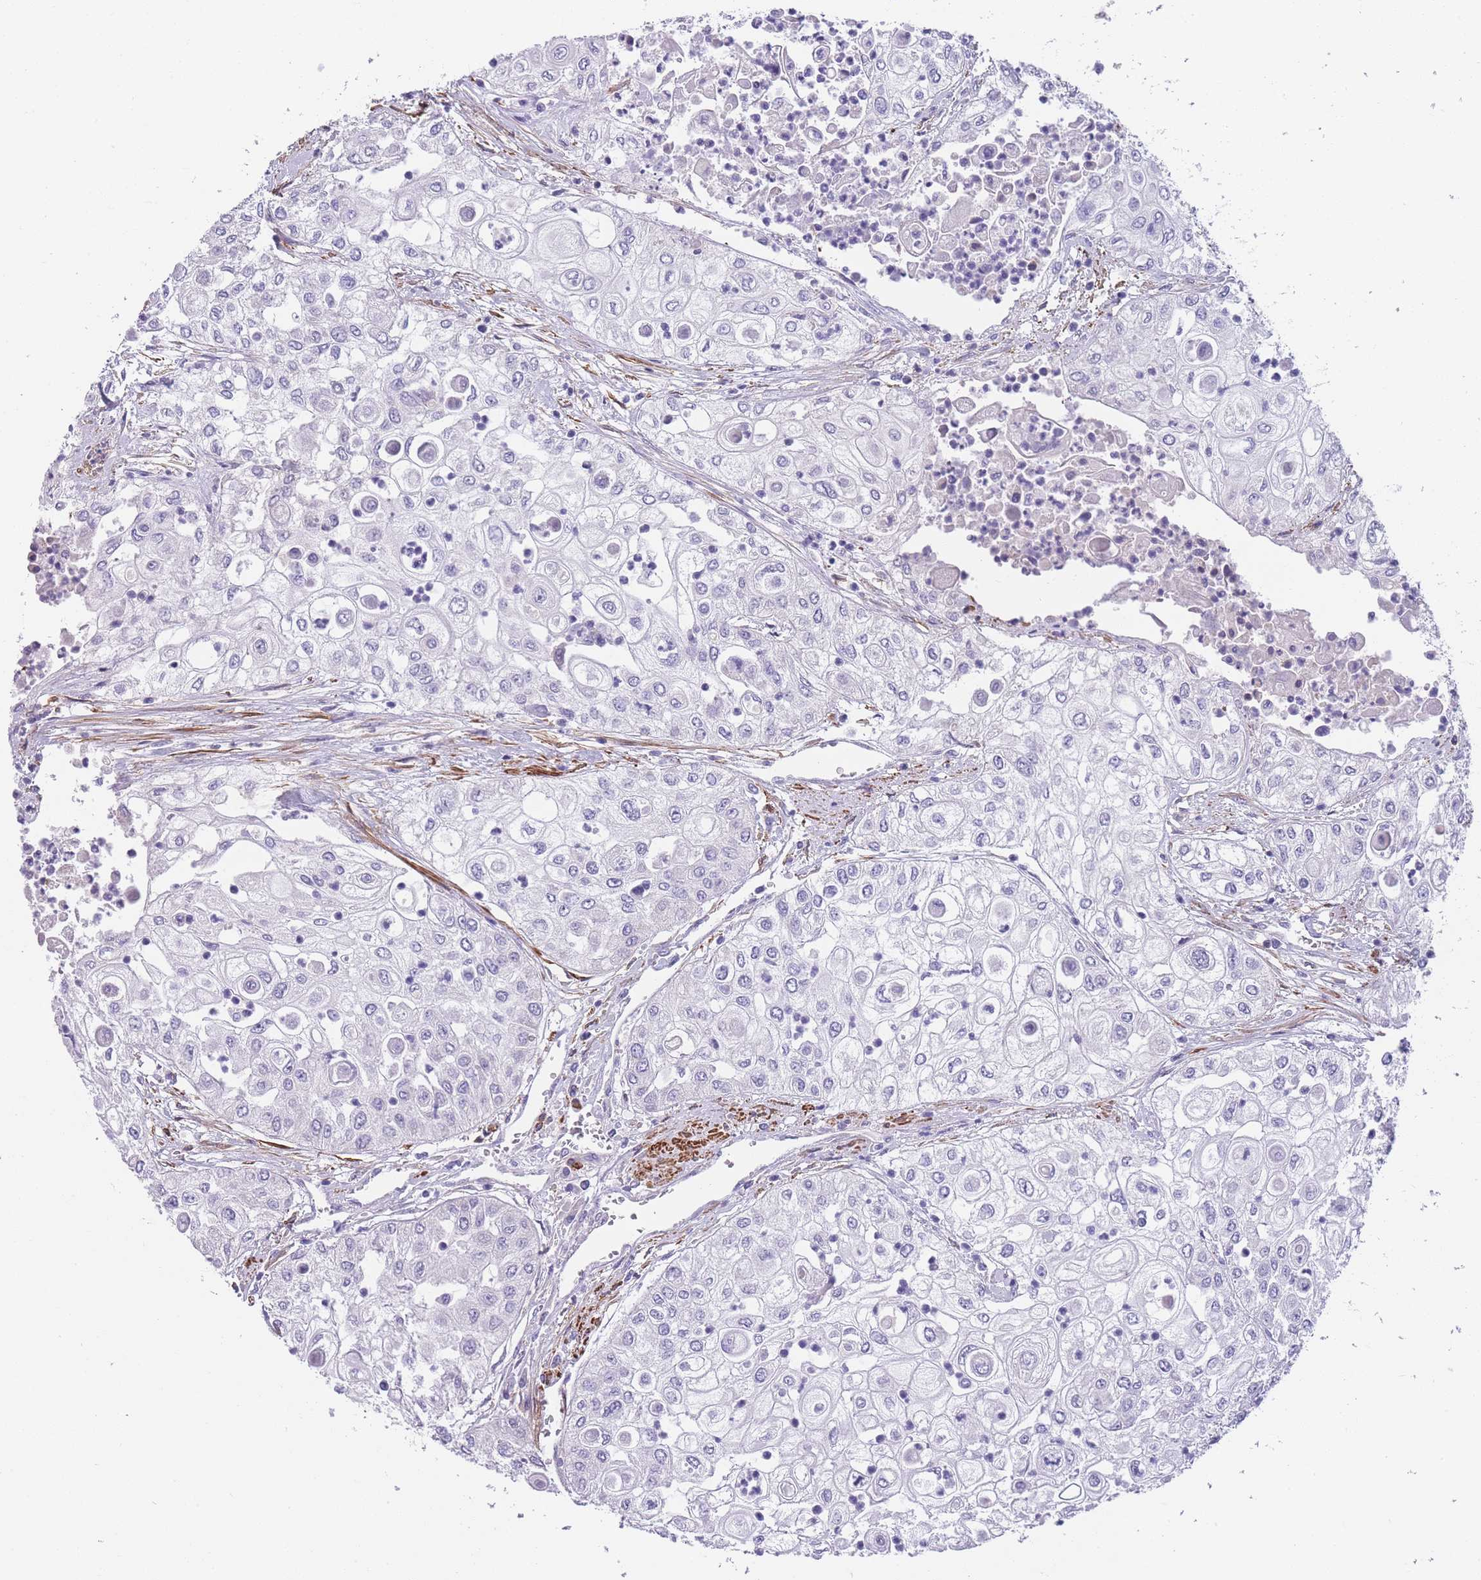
{"staining": {"intensity": "negative", "quantity": "none", "location": "none"}, "tissue": "urothelial cancer", "cell_type": "Tumor cells", "image_type": "cancer", "snomed": [{"axis": "morphology", "description": "Urothelial carcinoma, High grade"}, {"axis": "topography", "description": "Urinary bladder"}], "caption": "This is an immunohistochemistry photomicrograph of human urothelial cancer. There is no positivity in tumor cells.", "gene": "FAM124A", "patient": {"sex": "female", "age": 79}}